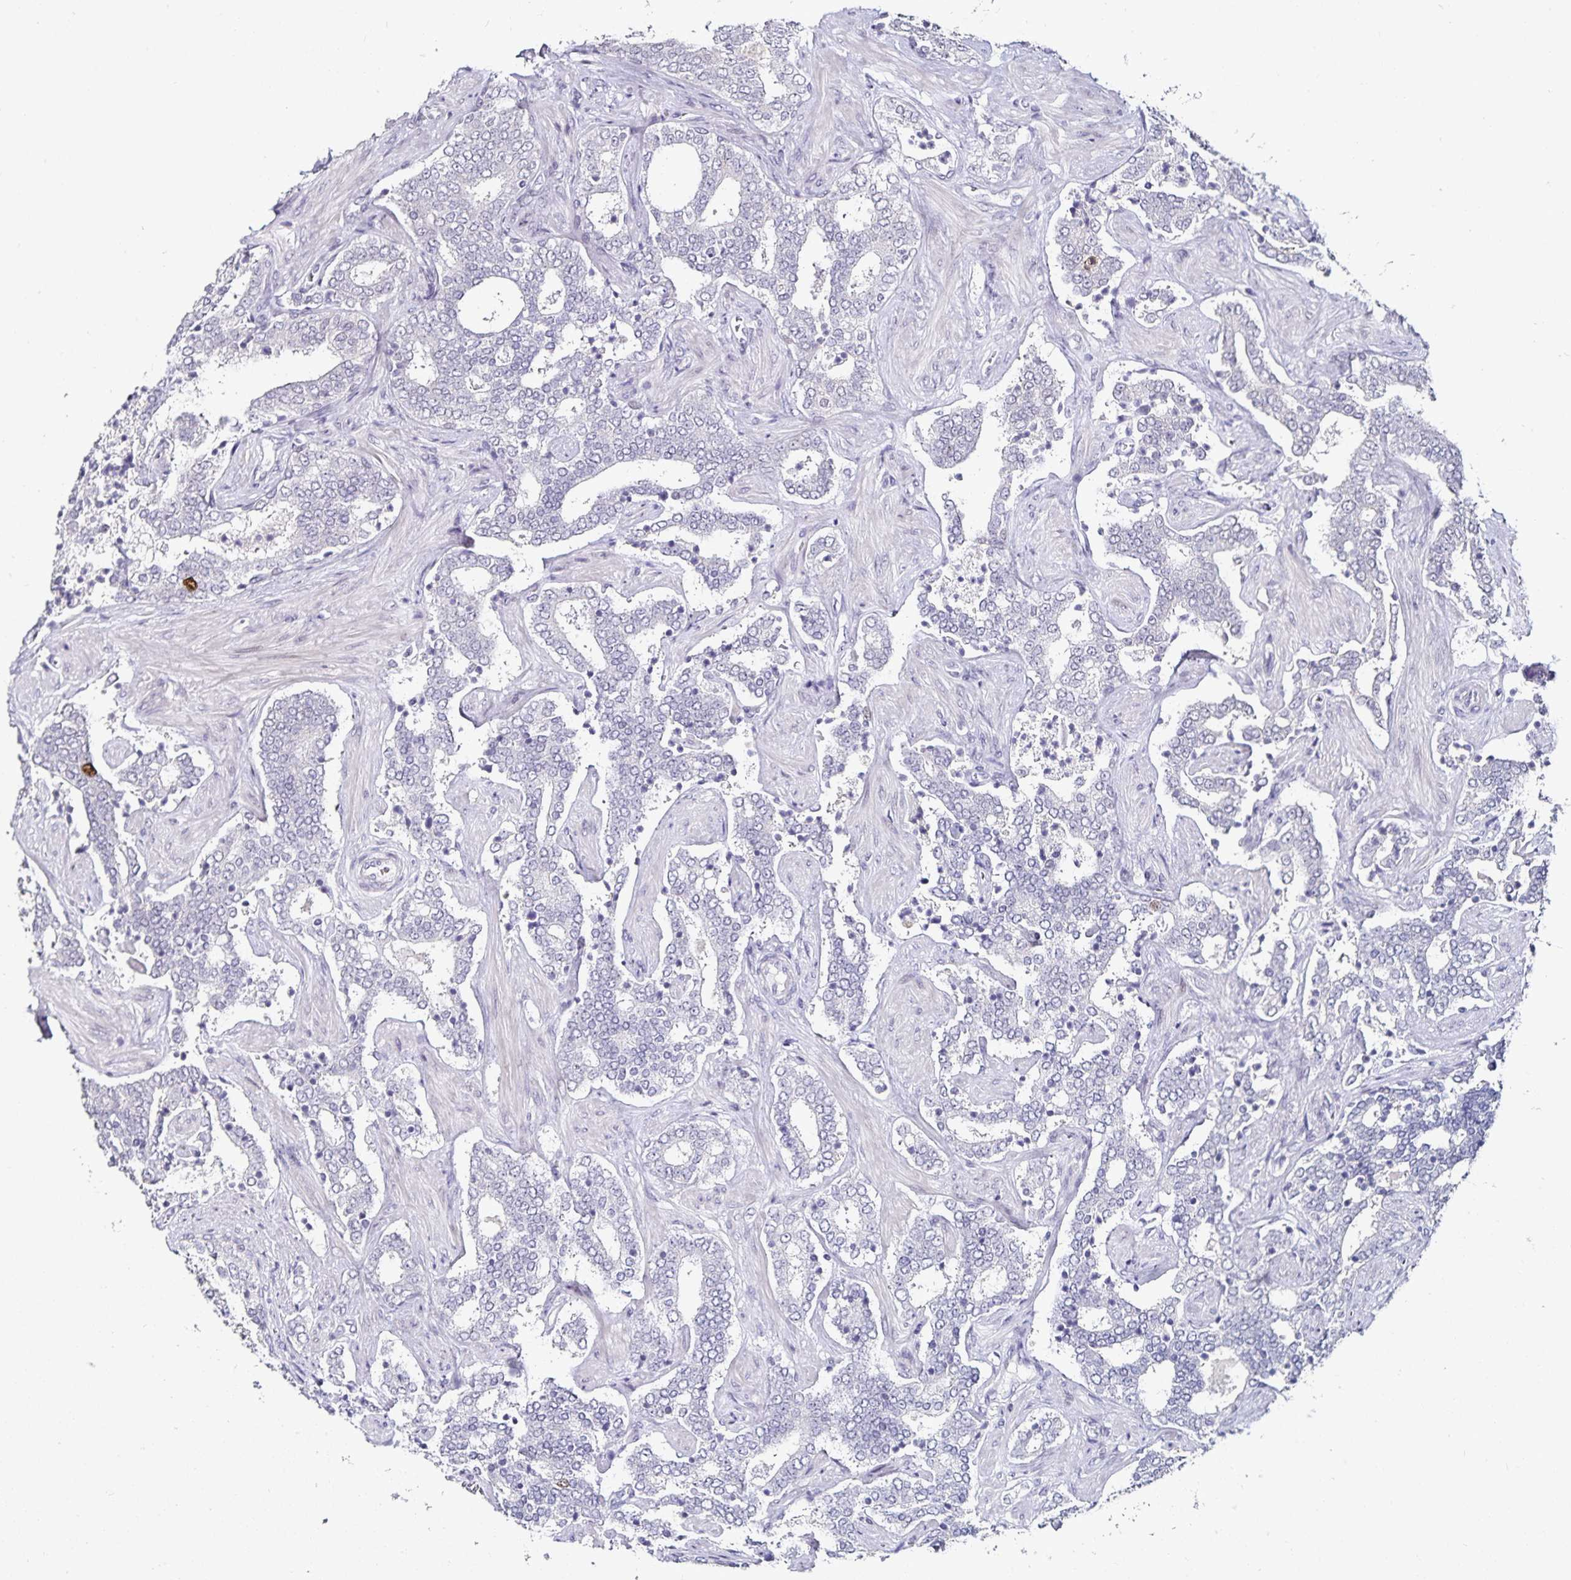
{"staining": {"intensity": "negative", "quantity": "none", "location": "none"}, "tissue": "prostate cancer", "cell_type": "Tumor cells", "image_type": "cancer", "snomed": [{"axis": "morphology", "description": "Adenocarcinoma, High grade"}, {"axis": "topography", "description": "Prostate"}], "caption": "Prostate cancer (adenocarcinoma (high-grade)) was stained to show a protein in brown. There is no significant staining in tumor cells.", "gene": "ANLN", "patient": {"sex": "male", "age": 60}}